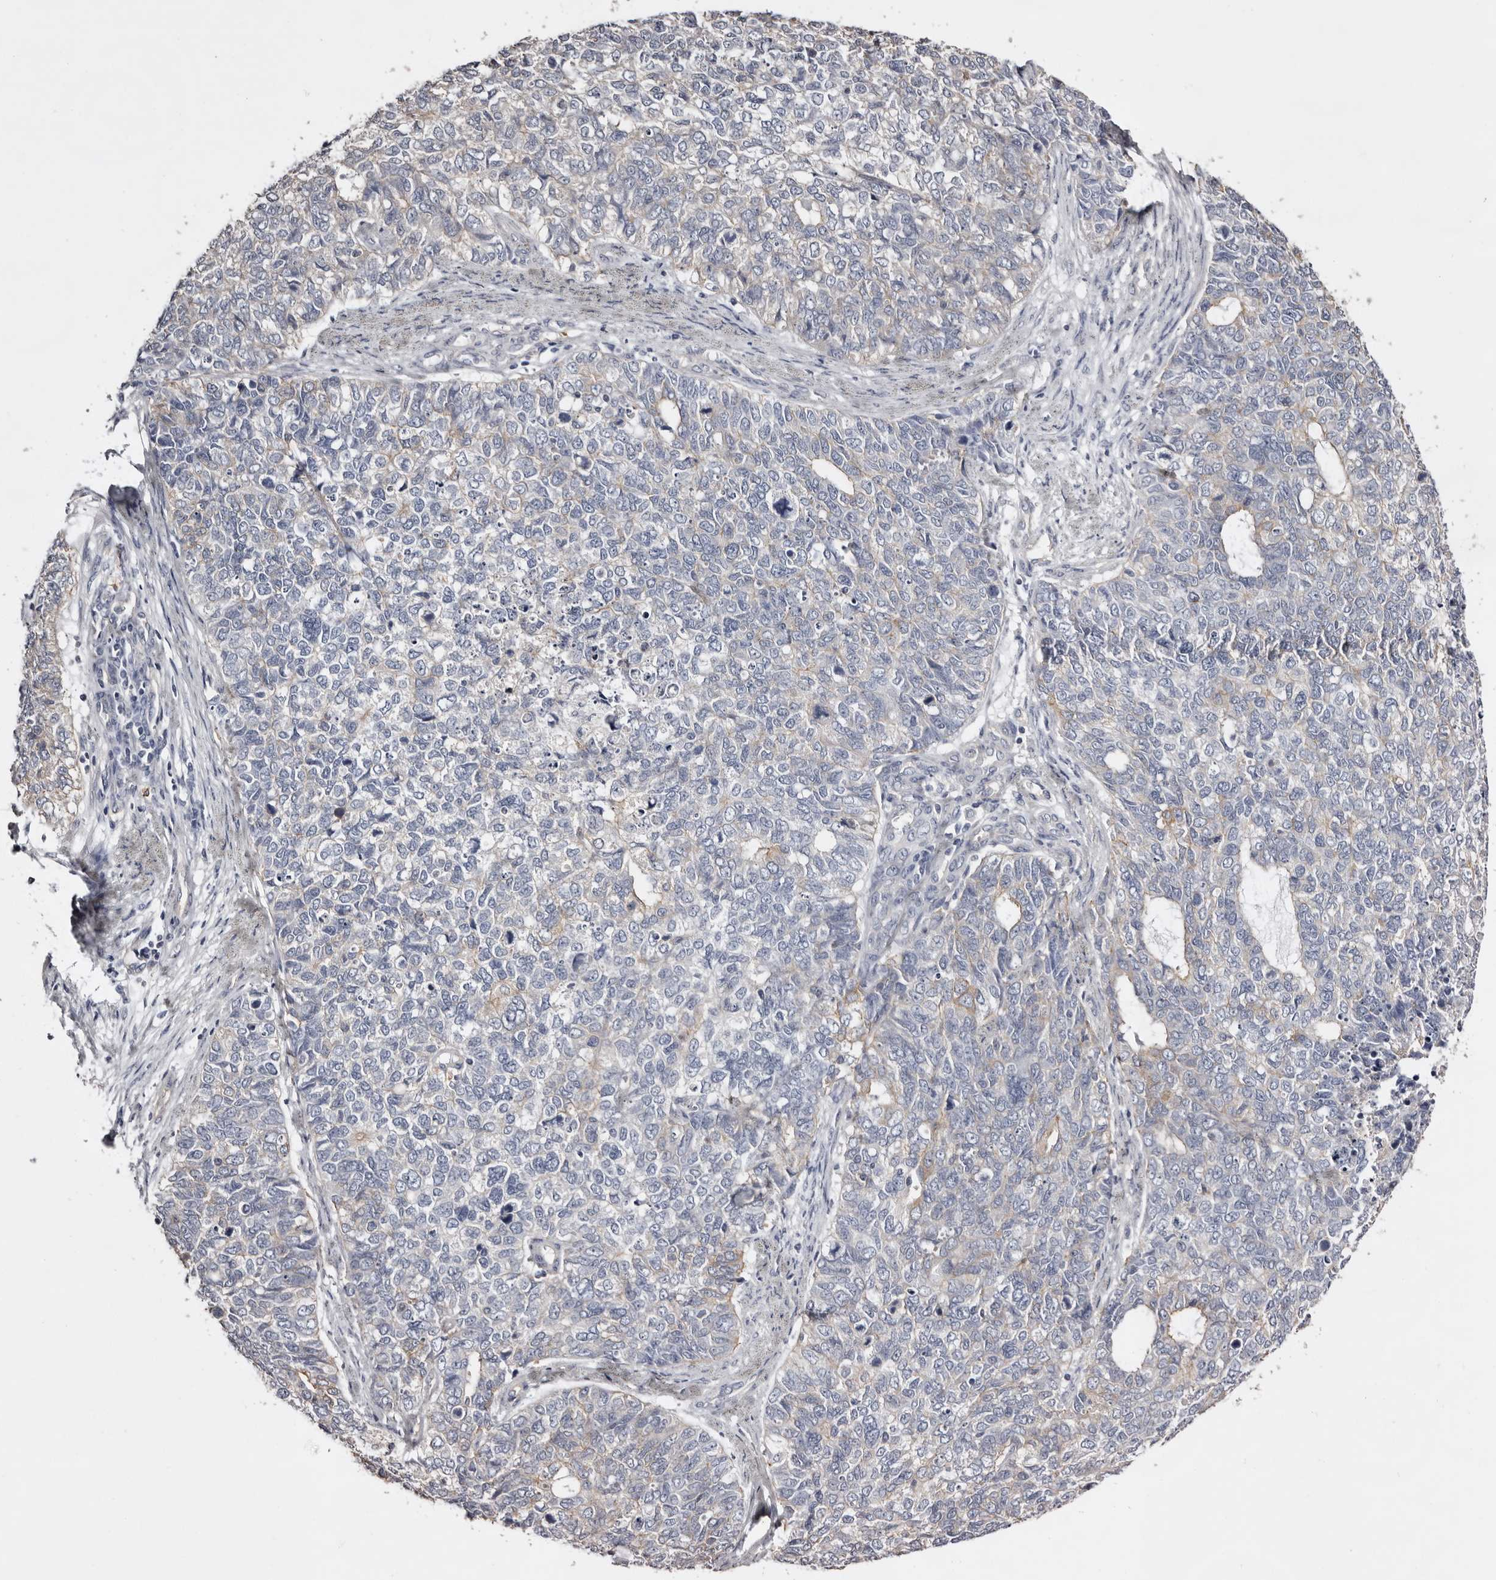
{"staining": {"intensity": "weak", "quantity": "<25%", "location": "cytoplasmic/membranous"}, "tissue": "cervical cancer", "cell_type": "Tumor cells", "image_type": "cancer", "snomed": [{"axis": "morphology", "description": "Squamous cell carcinoma, NOS"}, {"axis": "topography", "description": "Cervix"}], "caption": "Immunohistochemistry image of neoplastic tissue: human cervical cancer (squamous cell carcinoma) stained with DAB reveals no significant protein positivity in tumor cells.", "gene": "LAD1", "patient": {"sex": "female", "age": 63}}